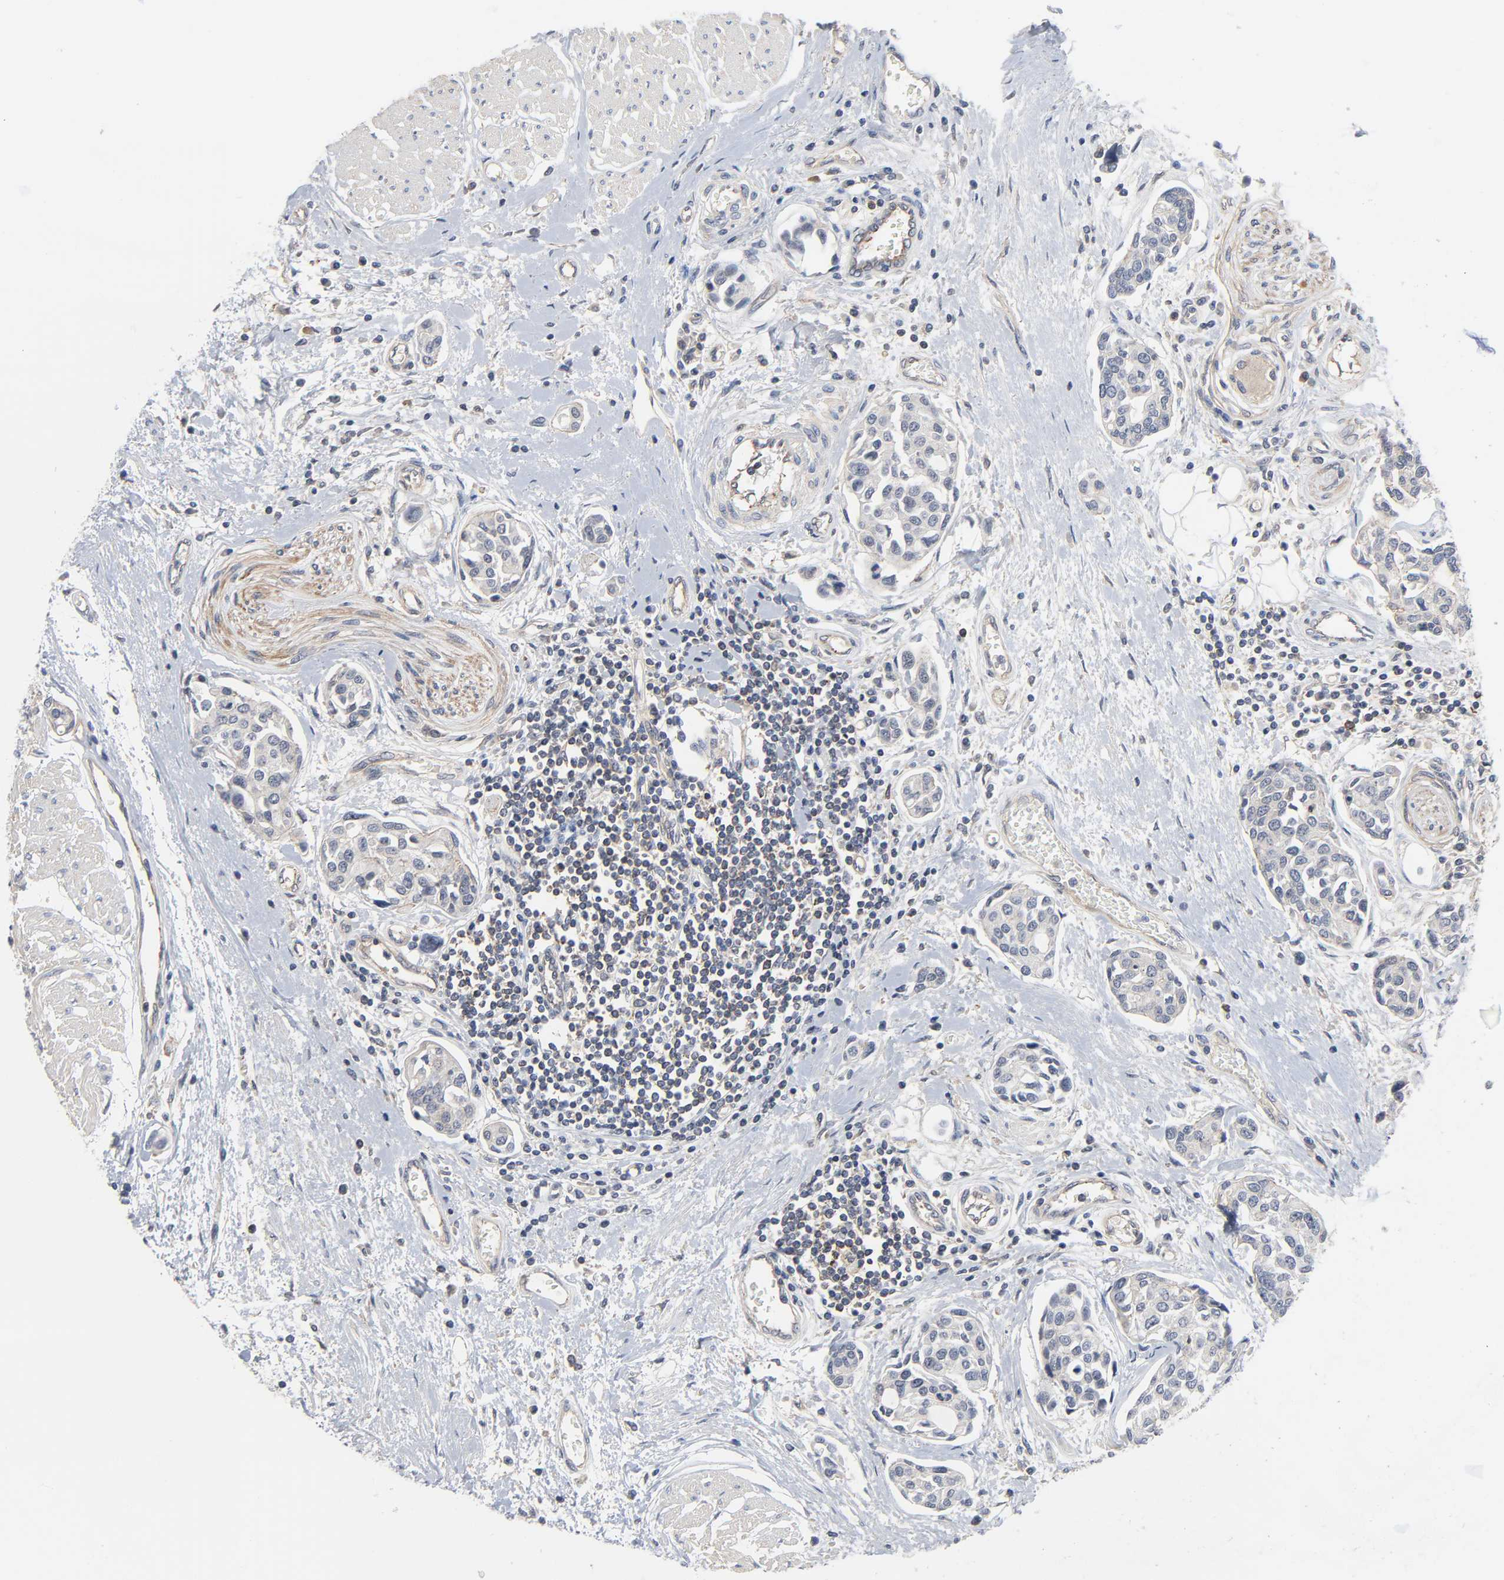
{"staining": {"intensity": "weak", "quantity": "<25%", "location": "cytoplasmic/membranous"}, "tissue": "urothelial cancer", "cell_type": "Tumor cells", "image_type": "cancer", "snomed": [{"axis": "morphology", "description": "Urothelial carcinoma, High grade"}, {"axis": "topography", "description": "Urinary bladder"}], "caption": "DAB (3,3'-diaminobenzidine) immunohistochemical staining of human high-grade urothelial carcinoma demonstrates no significant staining in tumor cells.", "gene": "DDX10", "patient": {"sex": "male", "age": 78}}